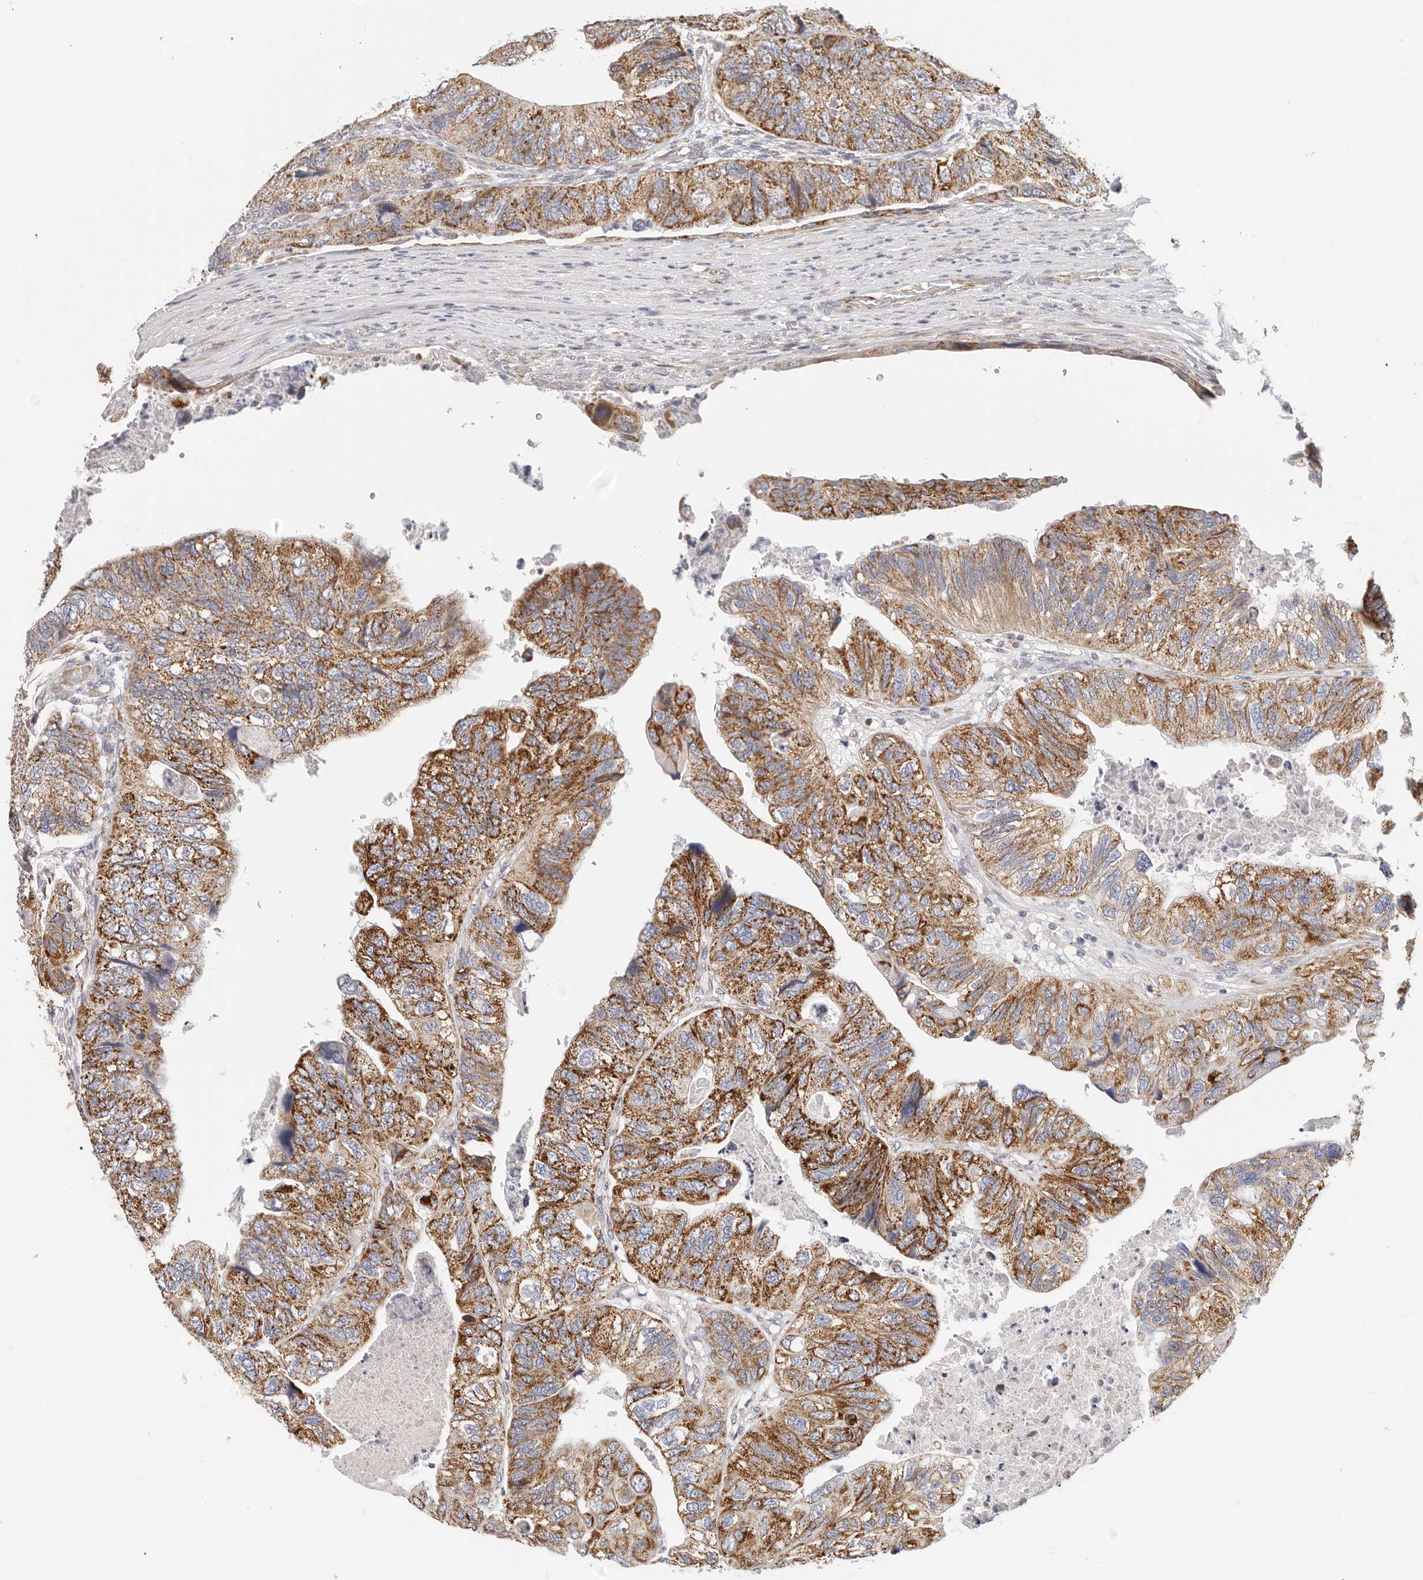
{"staining": {"intensity": "strong", "quantity": "25%-75%", "location": "cytoplasmic/membranous"}, "tissue": "colorectal cancer", "cell_type": "Tumor cells", "image_type": "cancer", "snomed": [{"axis": "morphology", "description": "Adenocarcinoma, NOS"}, {"axis": "topography", "description": "Rectum"}], "caption": "Colorectal adenocarcinoma stained with DAB immunohistochemistry exhibits high levels of strong cytoplasmic/membranous expression in approximately 25%-75% of tumor cells.", "gene": "AFDN", "patient": {"sex": "male", "age": 63}}